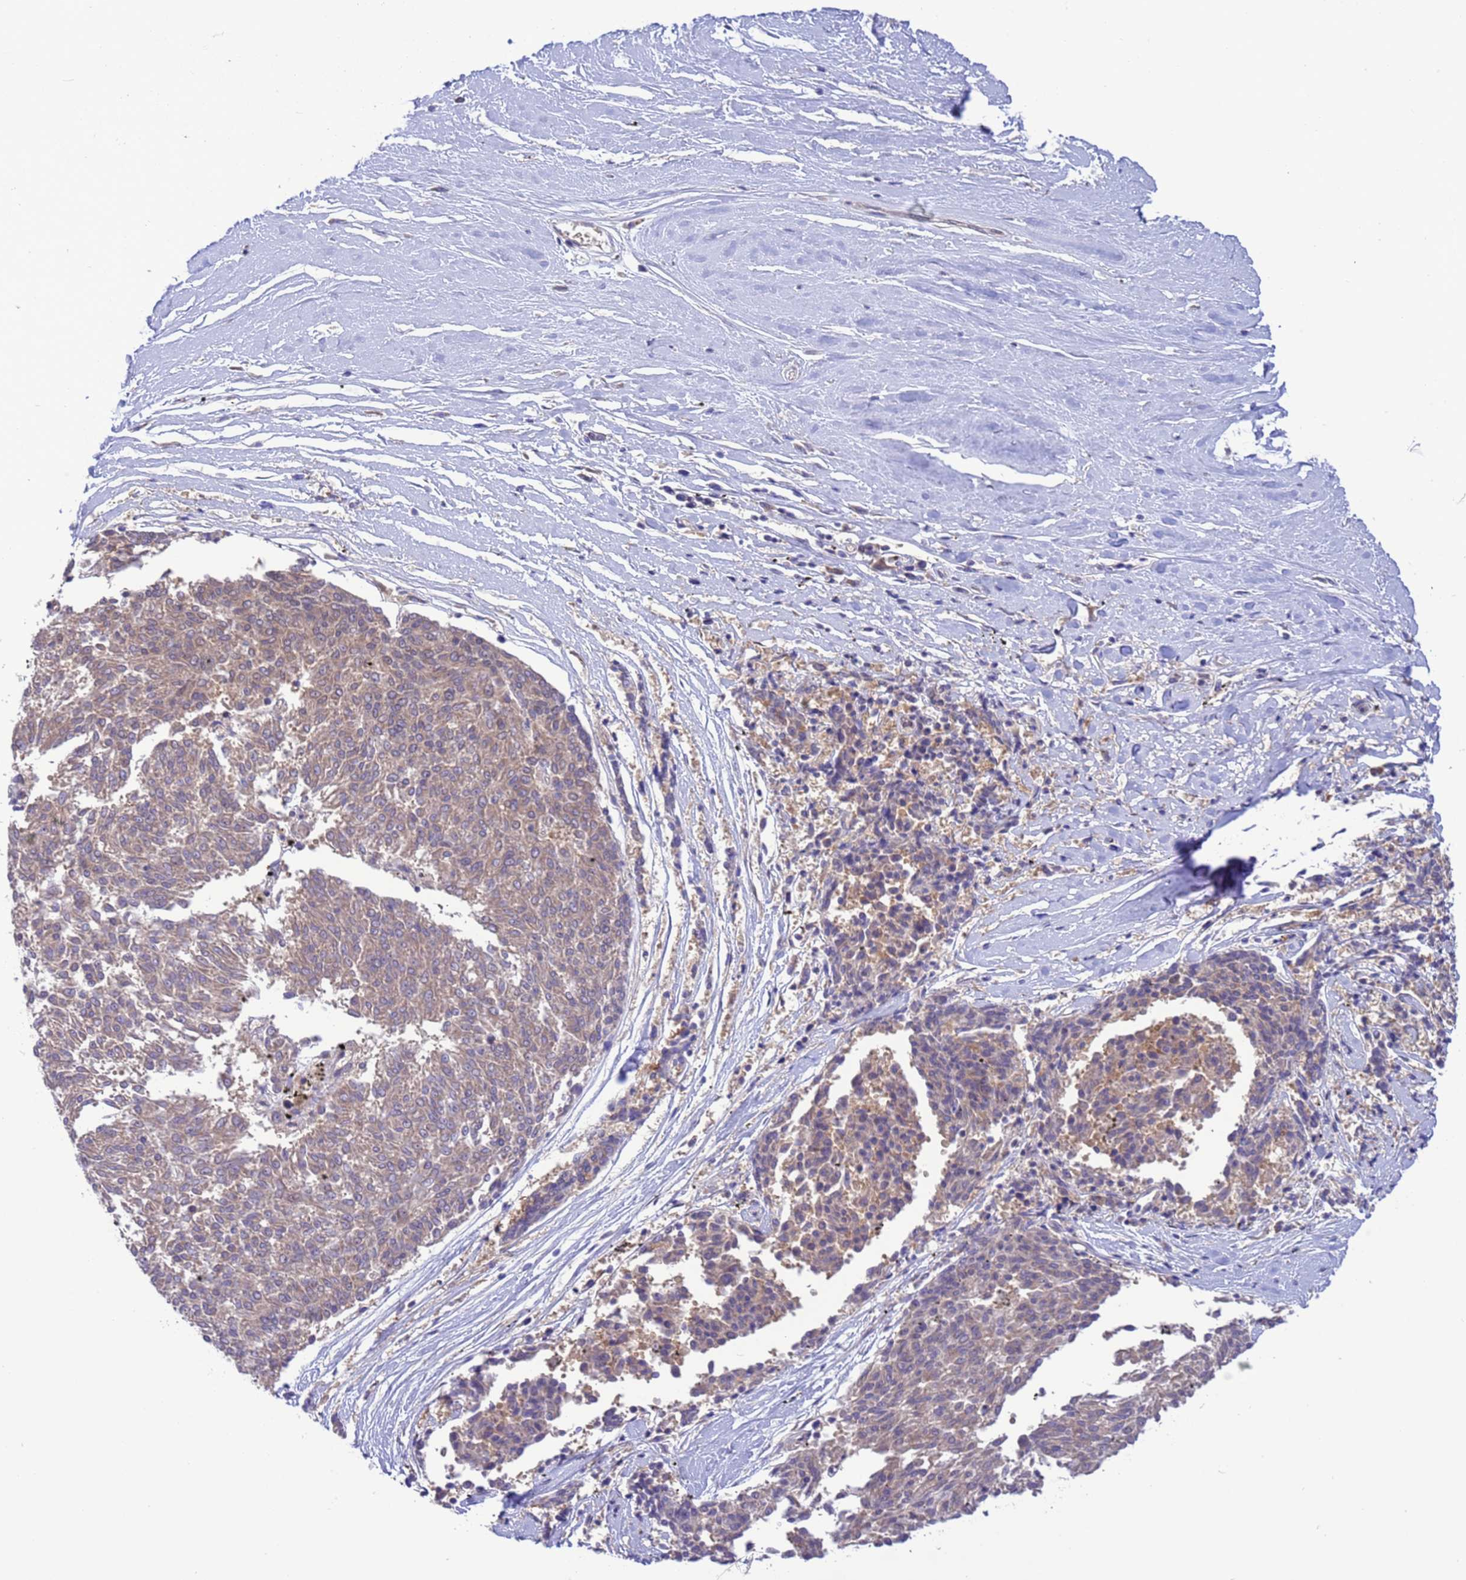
{"staining": {"intensity": "weak", "quantity": "25%-75%", "location": "cytoplasmic/membranous,nuclear"}, "tissue": "melanoma", "cell_type": "Tumor cells", "image_type": "cancer", "snomed": [{"axis": "morphology", "description": "Malignant melanoma, NOS"}, {"axis": "topography", "description": "Skin"}], "caption": "IHC micrograph of melanoma stained for a protein (brown), which reveals low levels of weak cytoplasmic/membranous and nuclear staining in about 25%-75% of tumor cells.", "gene": "ZNF461", "patient": {"sex": "female", "age": 72}}